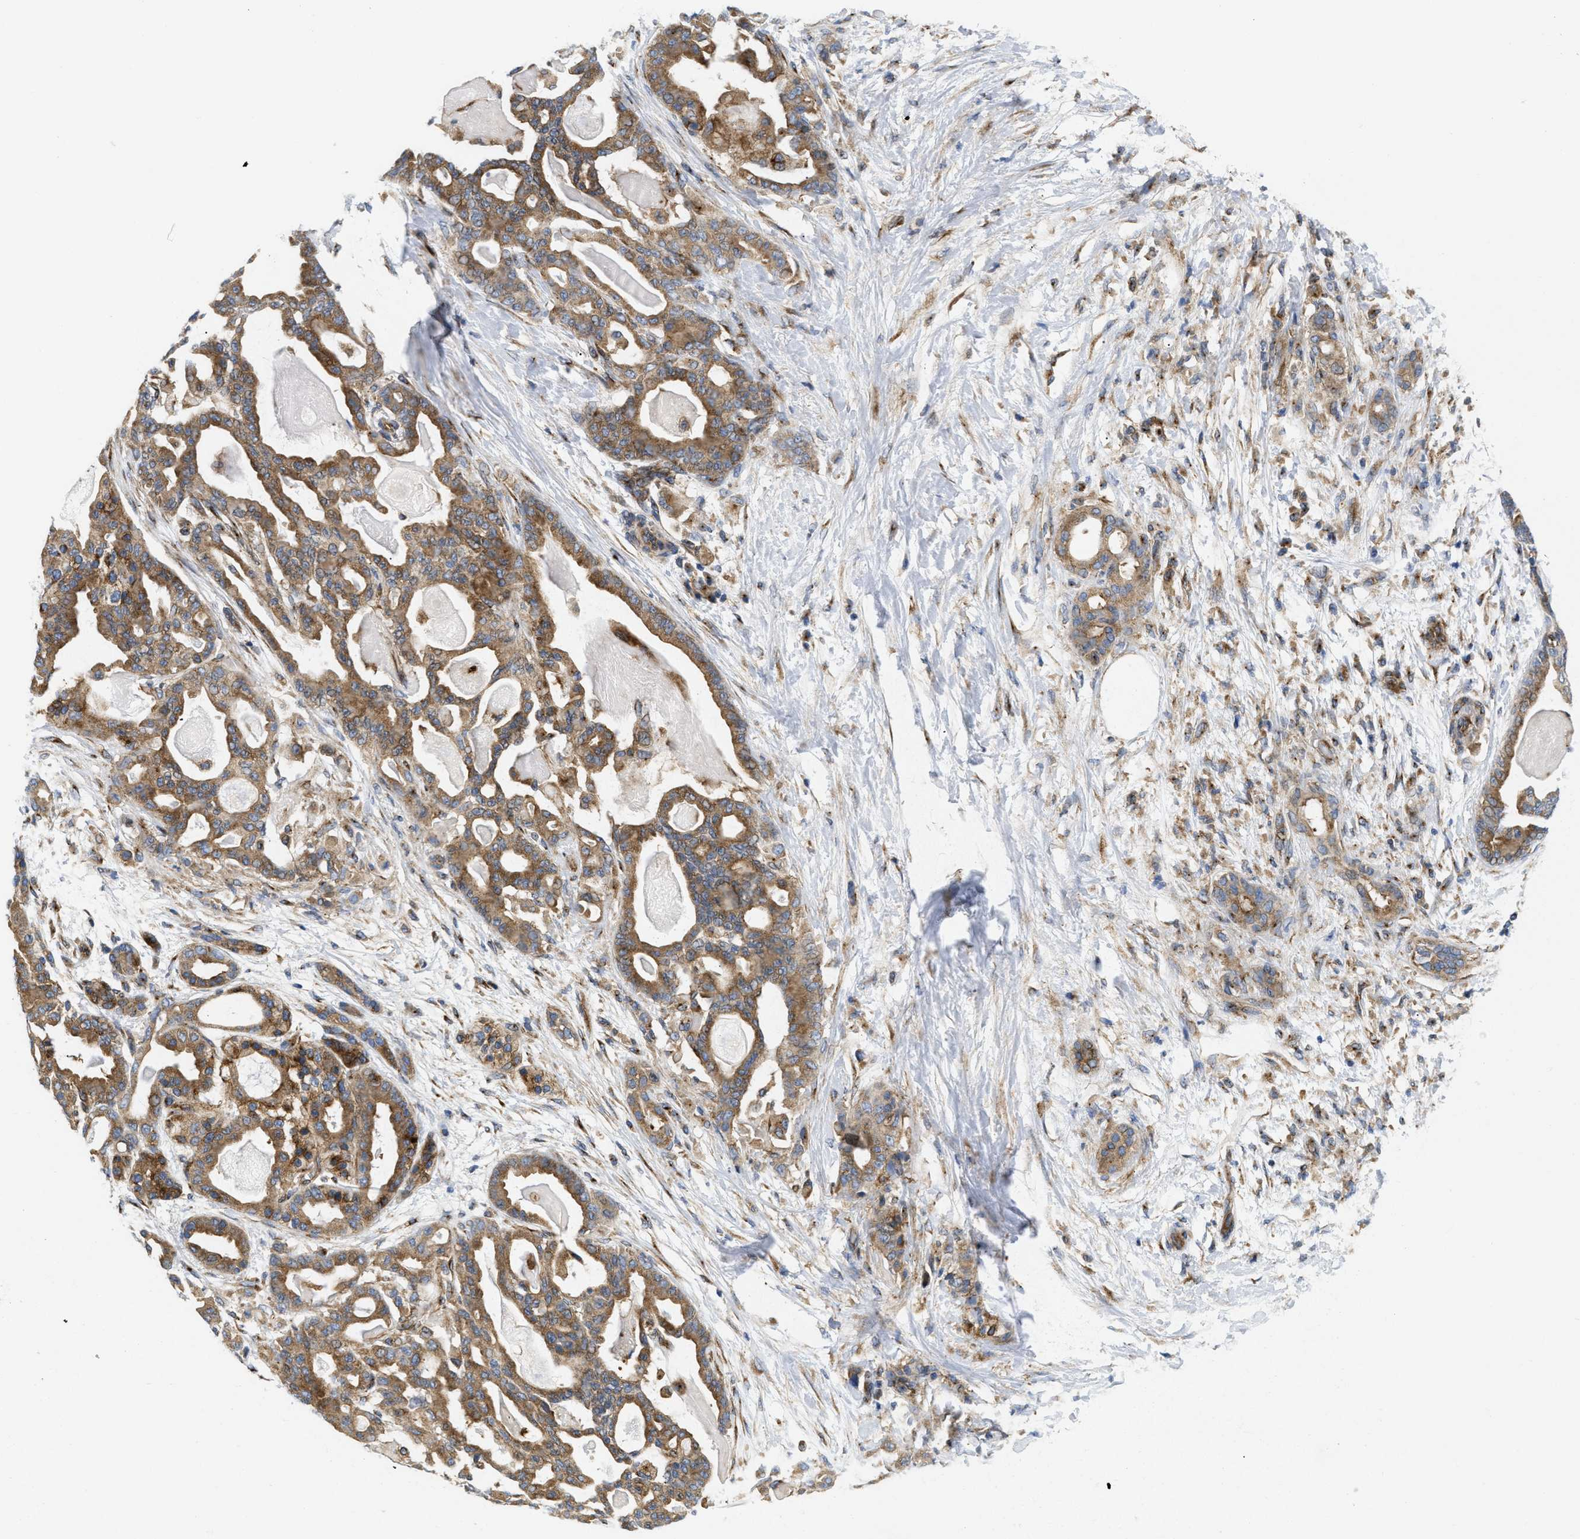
{"staining": {"intensity": "moderate", "quantity": ">75%", "location": "cytoplasmic/membranous"}, "tissue": "pancreatic cancer", "cell_type": "Tumor cells", "image_type": "cancer", "snomed": [{"axis": "morphology", "description": "Adenocarcinoma, NOS"}, {"axis": "topography", "description": "Pancreas"}], "caption": "Pancreatic cancer (adenocarcinoma) stained with a protein marker exhibits moderate staining in tumor cells.", "gene": "DCTN4", "patient": {"sex": "male", "age": 63}}